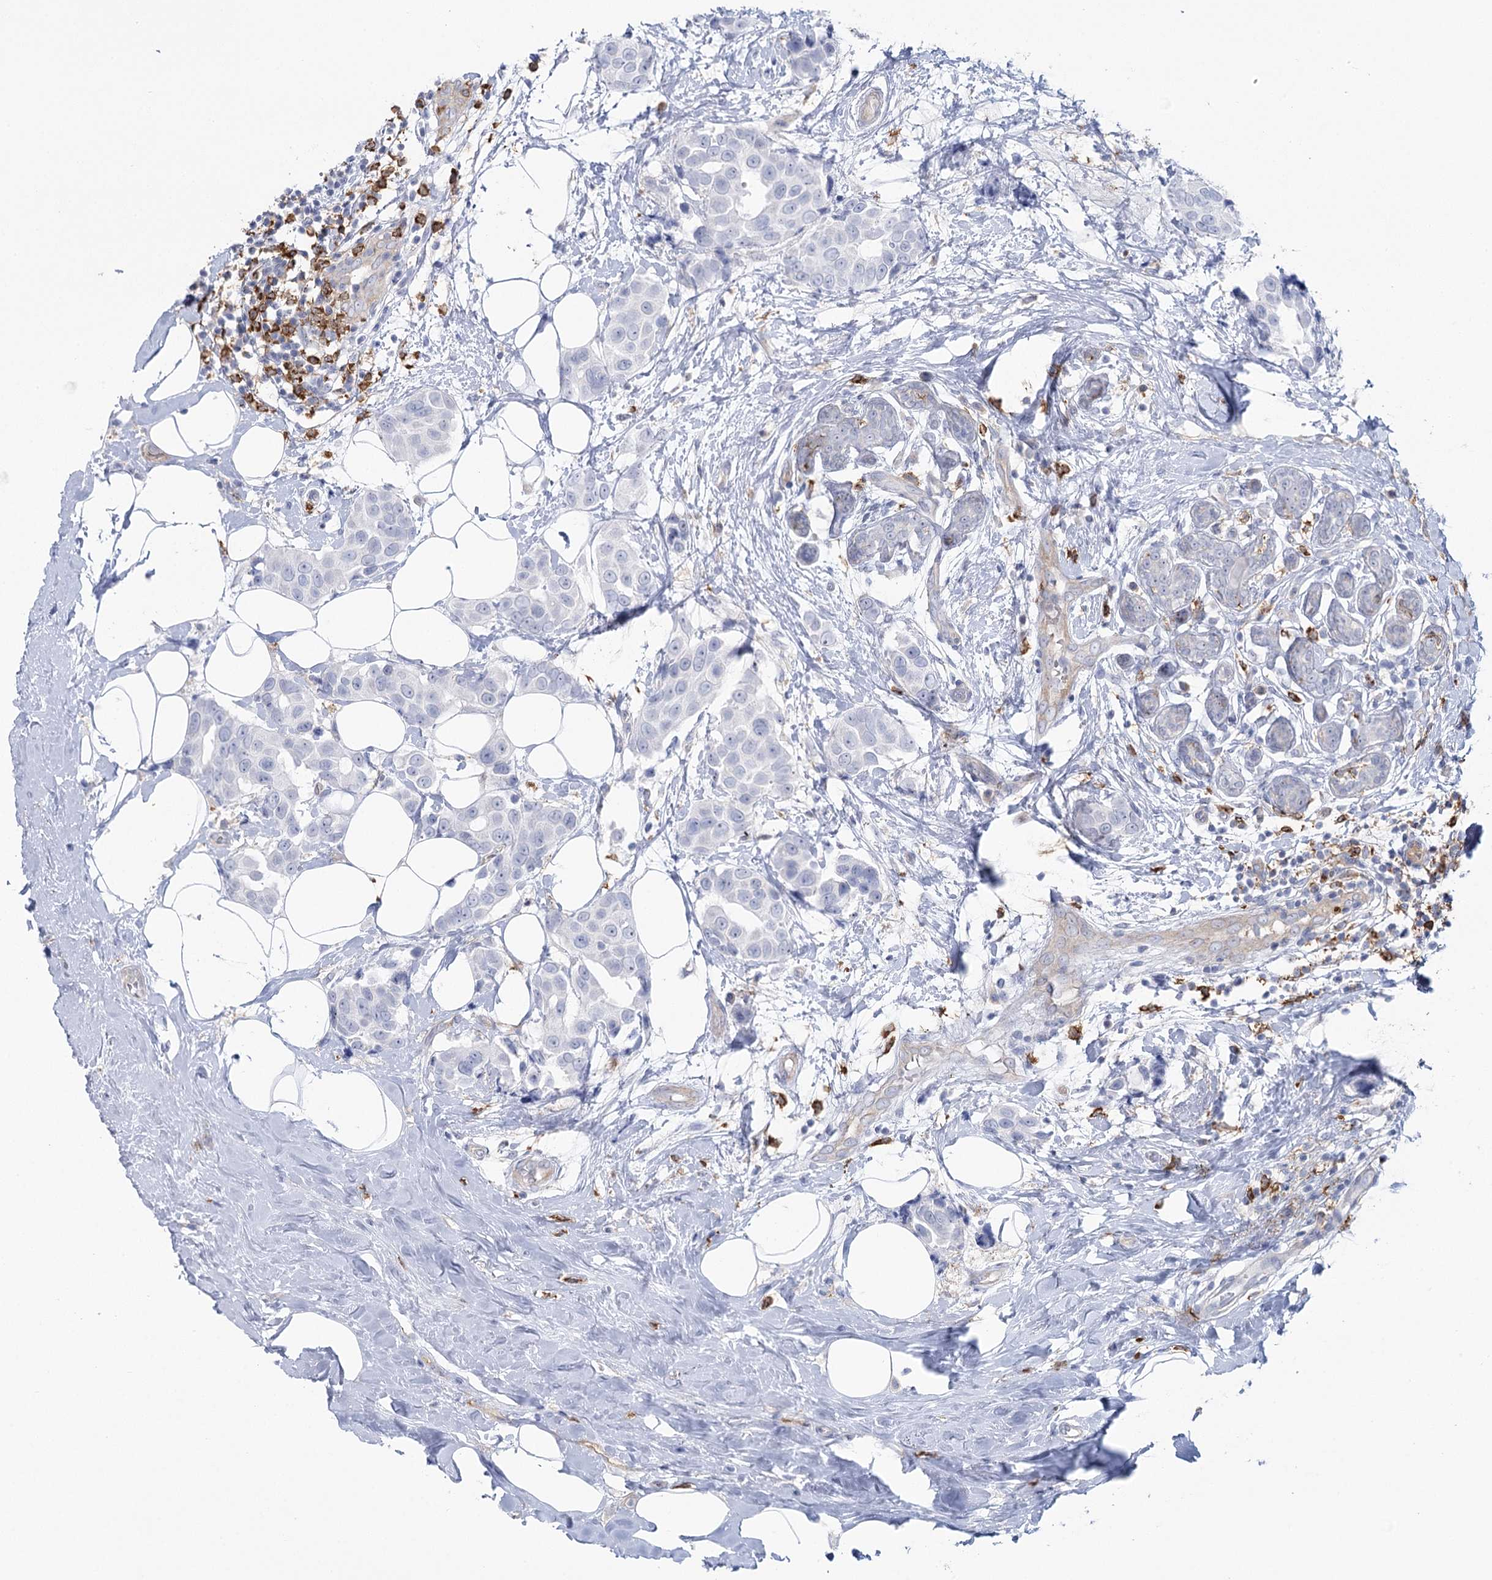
{"staining": {"intensity": "negative", "quantity": "none", "location": "none"}, "tissue": "breast cancer", "cell_type": "Tumor cells", "image_type": "cancer", "snomed": [{"axis": "morphology", "description": "Normal tissue, NOS"}, {"axis": "morphology", "description": "Duct carcinoma"}, {"axis": "topography", "description": "Breast"}], "caption": "An IHC histopathology image of breast cancer (infiltrating ductal carcinoma) is shown. There is no staining in tumor cells of breast cancer (infiltrating ductal carcinoma).", "gene": "CCDC88A", "patient": {"sex": "female", "age": 39}}